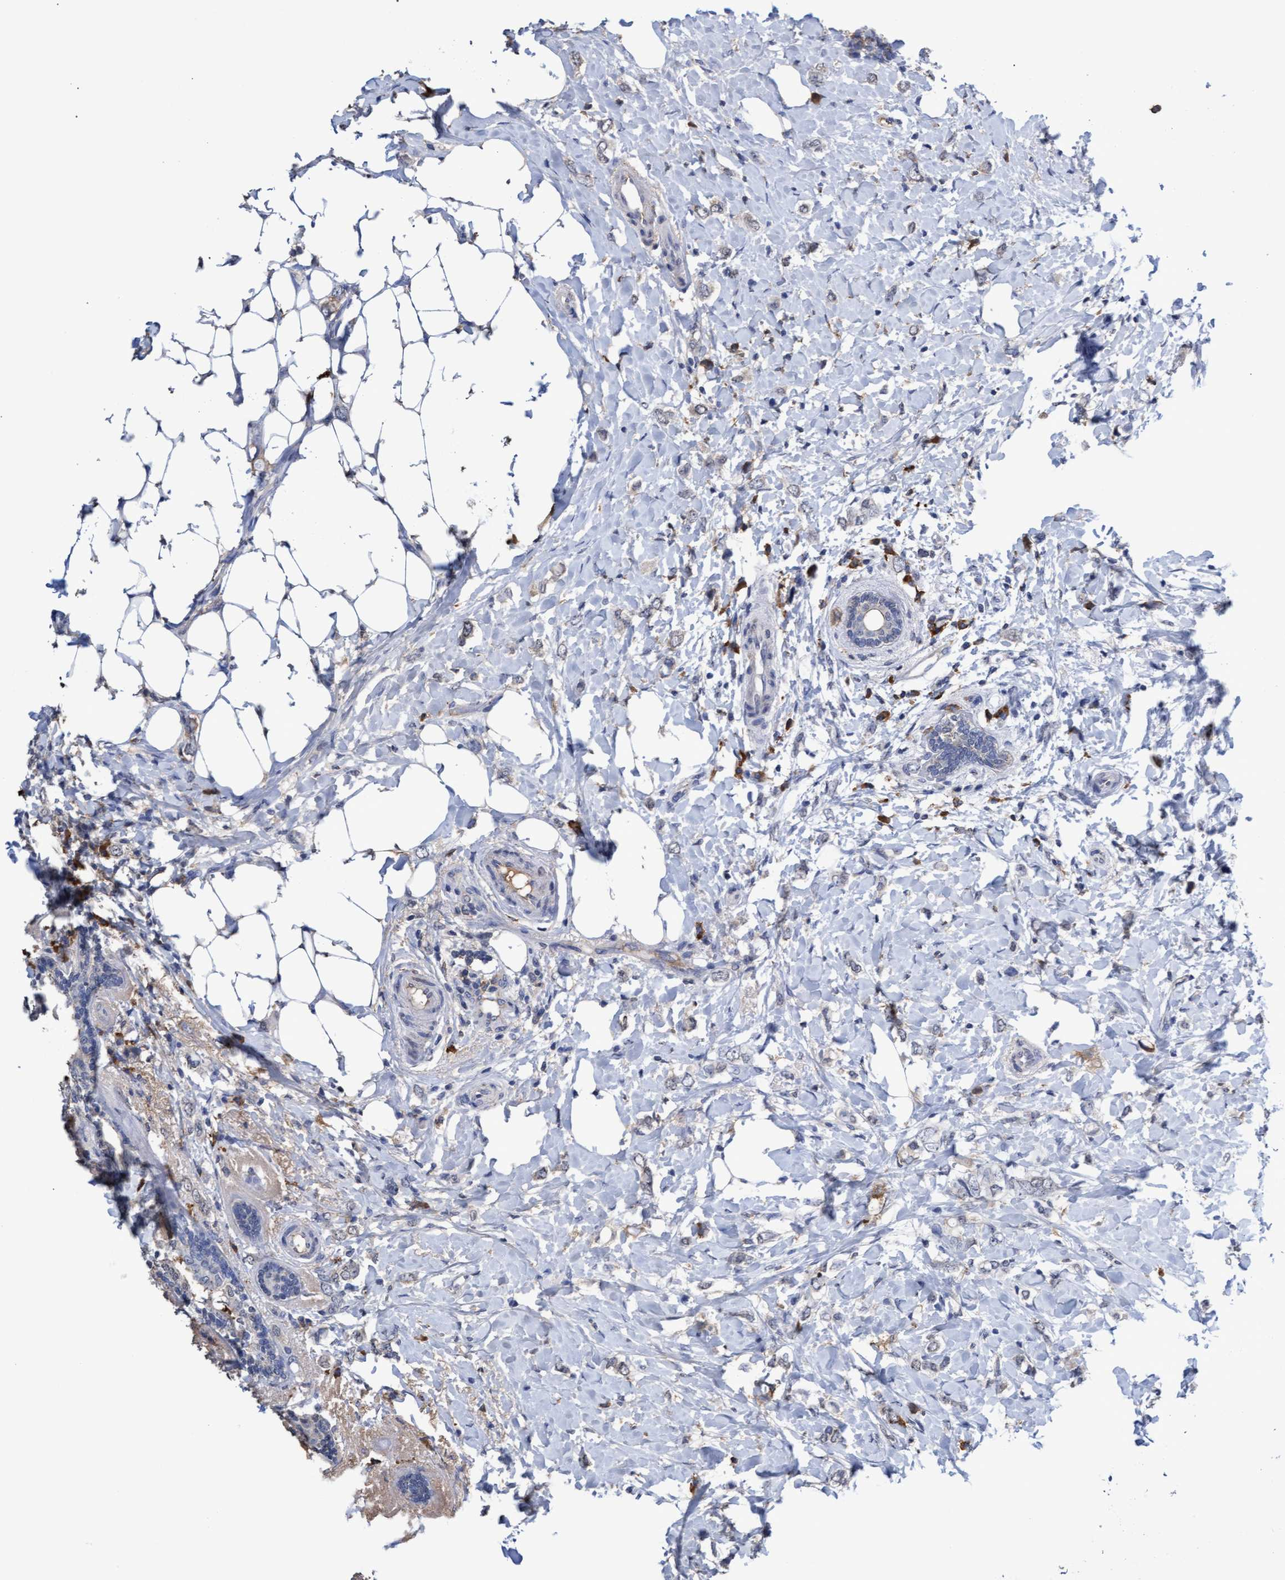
{"staining": {"intensity": "negative", "quantity": "none", "location": "none"}, "tissue": "breast cancer", "cell_type": "Tumor cells", "image_type": "cancer", "snomed": [{"axis": "morphology", "description": "Normal tissue, NOS"}, {"axis": "morphology", "description": "Lobular carcinoma"}, {"axis": "topography", "description": "Breast"}], "caption": "The immunohistochemistry (IHC) micrograph has no significant positivity in tumor cells of breast cancer (lobular carcinoma) tissue. The staining is performed using DAB brown chromogen with nuclei counter-stained in using hematoxylin.", "gene": "GPR39", "patient": {"sex": "female", "age": 47}}